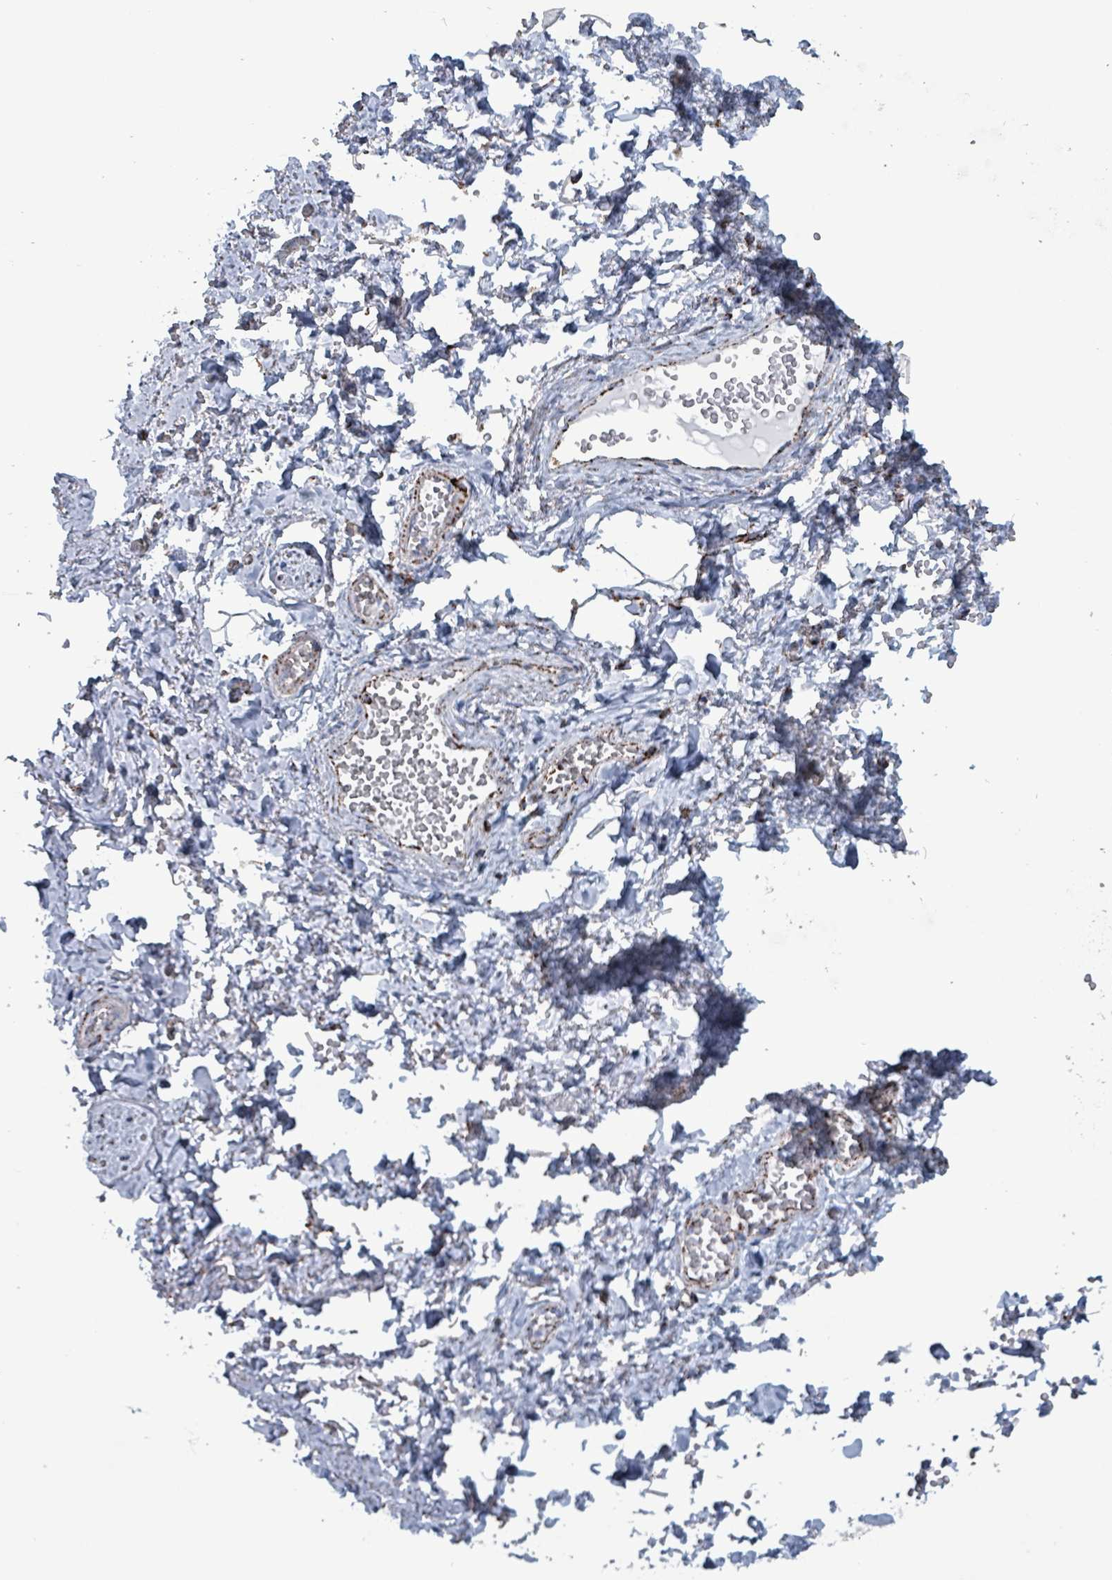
{"staining": {"intensity": "moderate", "quantity": ">75%", "location": "cytoplasmic/membranous"}, "tissue": "adipose tissue", "cell_type": "Adipocytes", "image_type": "normal", "snomed": [{"axis": "morphology", "description": "Normal tissue, NOS"}, {"axis": "topography", "description": "Vulva"}, {"axis": "topography", "description": "Vagina"}, {"axis": "topography", "description": "Peripheral nerve tissue"}], "caption": "Protein staining by immunohistochemistry (IHC) demonstrates moderate cytoplasmic/membranous staining in about >75% of adipocytes in normal adipose tissue.", "gene": "IDH3B", "patient": {"sex": "female", "age": 66}}